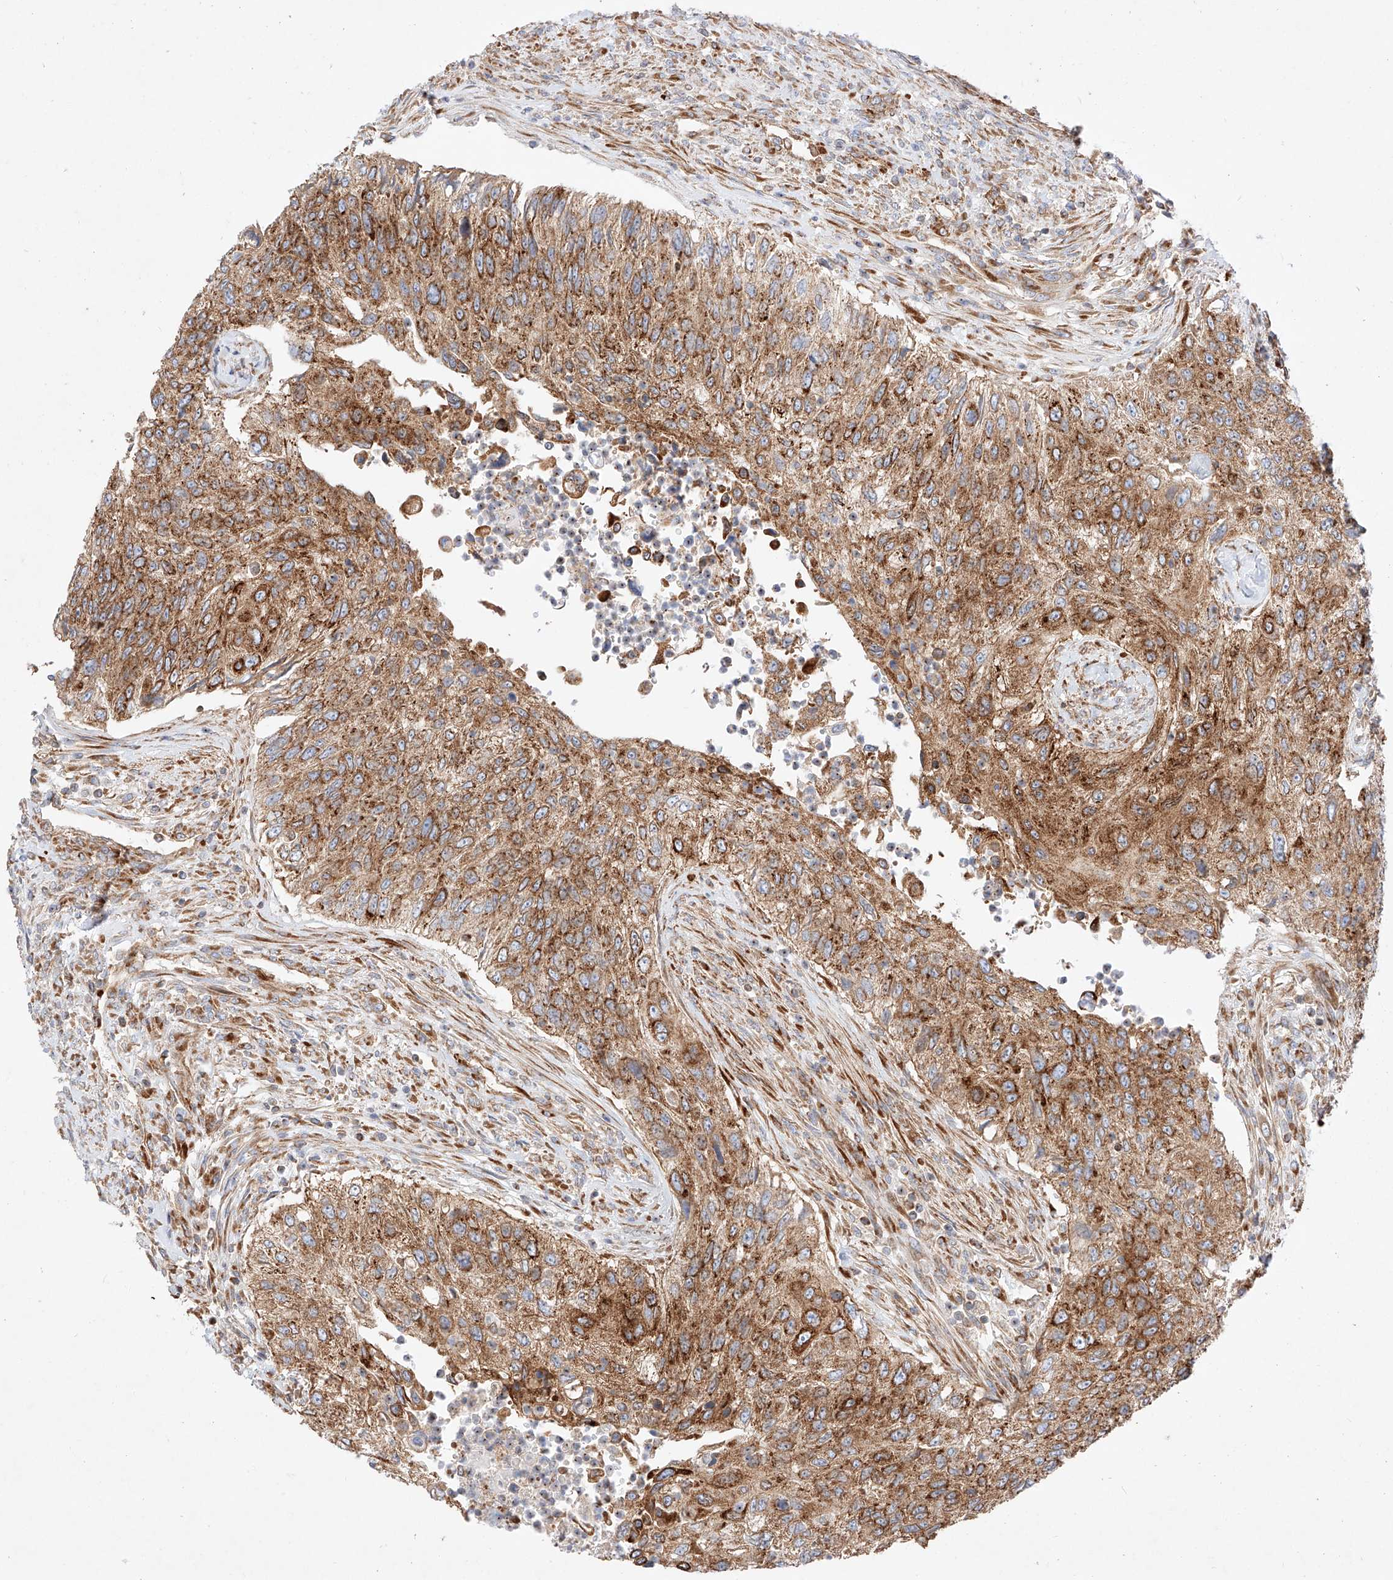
{"staining": {"intensity": "strong", "quantity": ">75%", "location": "cytoplasmic/membranous"}, "tissue": "urothelial cancer", "cell_type": "Tumor cells", "image_type": "cancer", "snomed": [{"axis": "morphology", "description": "Urothelial carcinoma, High grade"}, {"axis": "topography", "description": "Urinary bladder"}], "caption": "Immunohistochemistry image of neoplastic tissue: urothelial carcinoma (high-grade) stained using IHC exhibits high levels of strong protein expression localized specifically in the cytoplasmic/membranous of tumor cells, appearing as a cytoplasmic/membranous brown color.", "gene": "CSGALNACT2", "patient": {"sex": "female", "age": 60}}